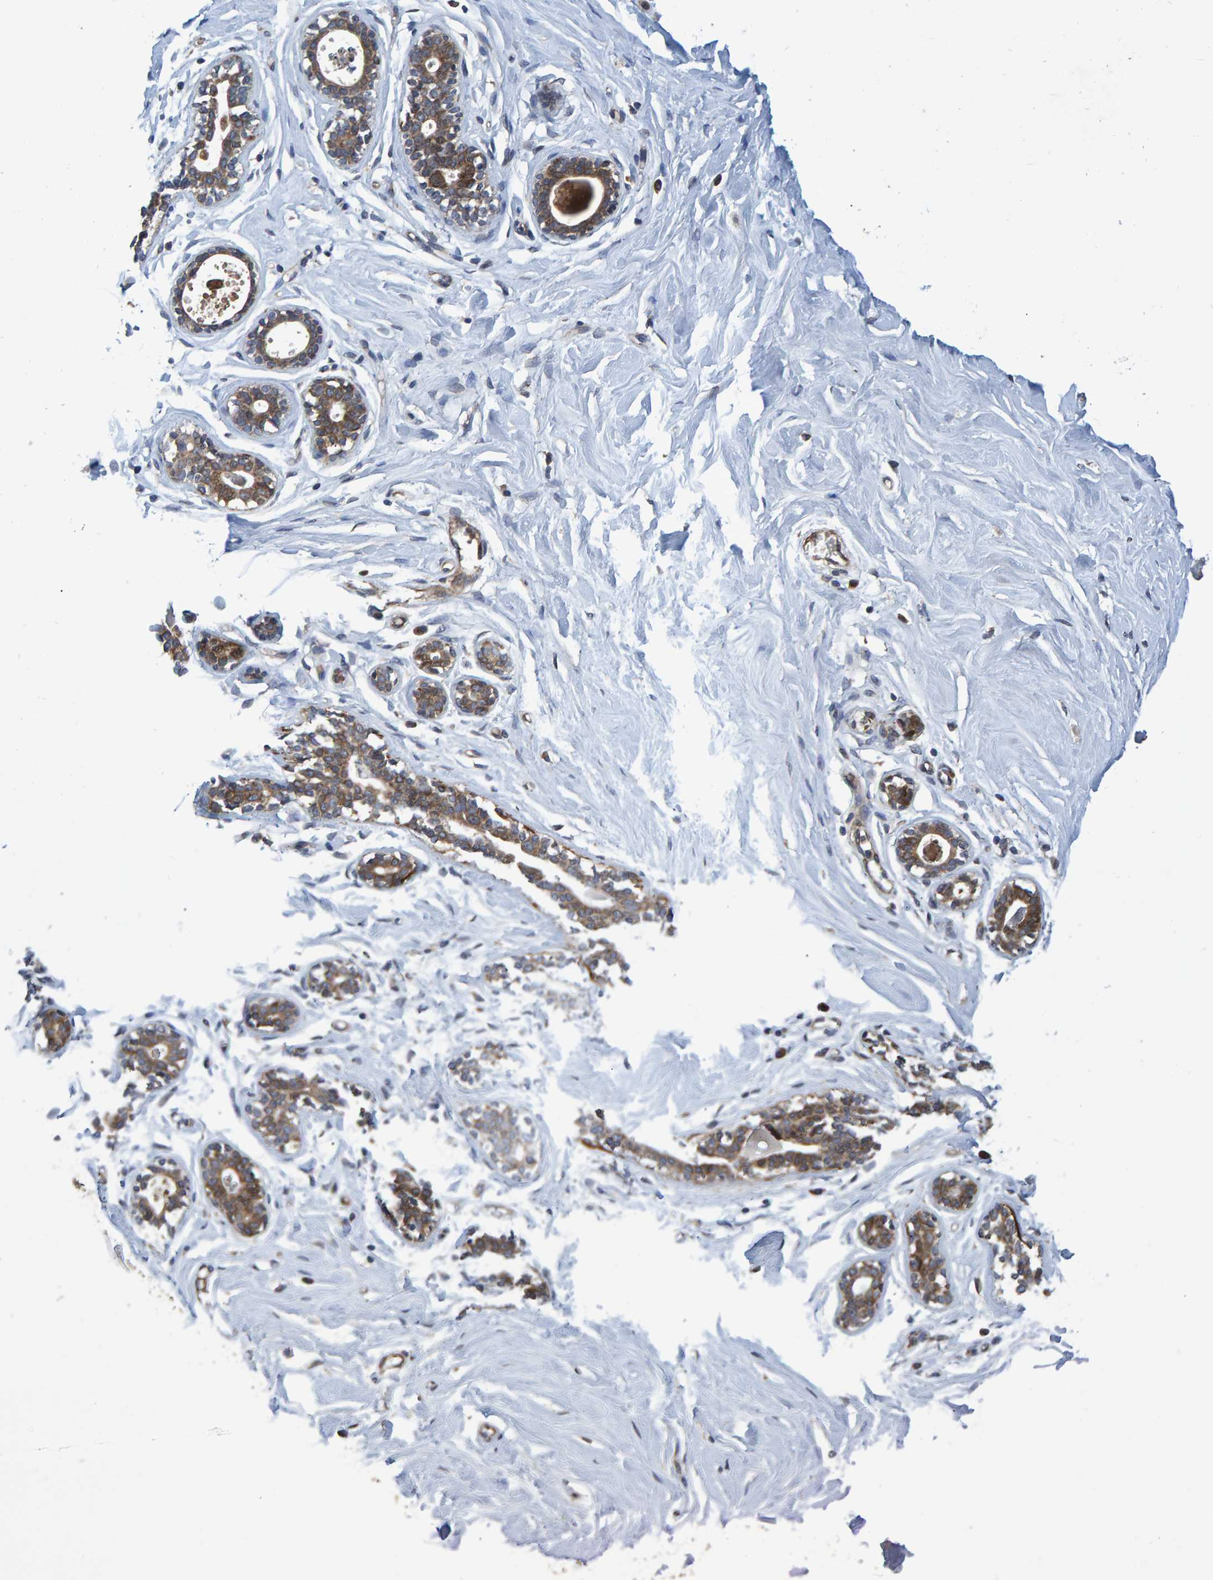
{"staining": {"intensity": "weak", "quantity": "<25%", "location": "cytoplasmic/membranous"}, "tissue": "breast", "cell_type": "Adipocytes", "image_type": "normal", "snomed": [{"axis": "morphology", "description": "Normal tissue, NOS"}, {"axis": "topography", "description": "Breast"}], "caption": "Immunohistochemistry (IHC) image of normal human breast stained for a protein (brown), which shows no expression in adipocytes.", "gene": "ATP6V1H", "patient": {"sex": "female", "age": 23}}